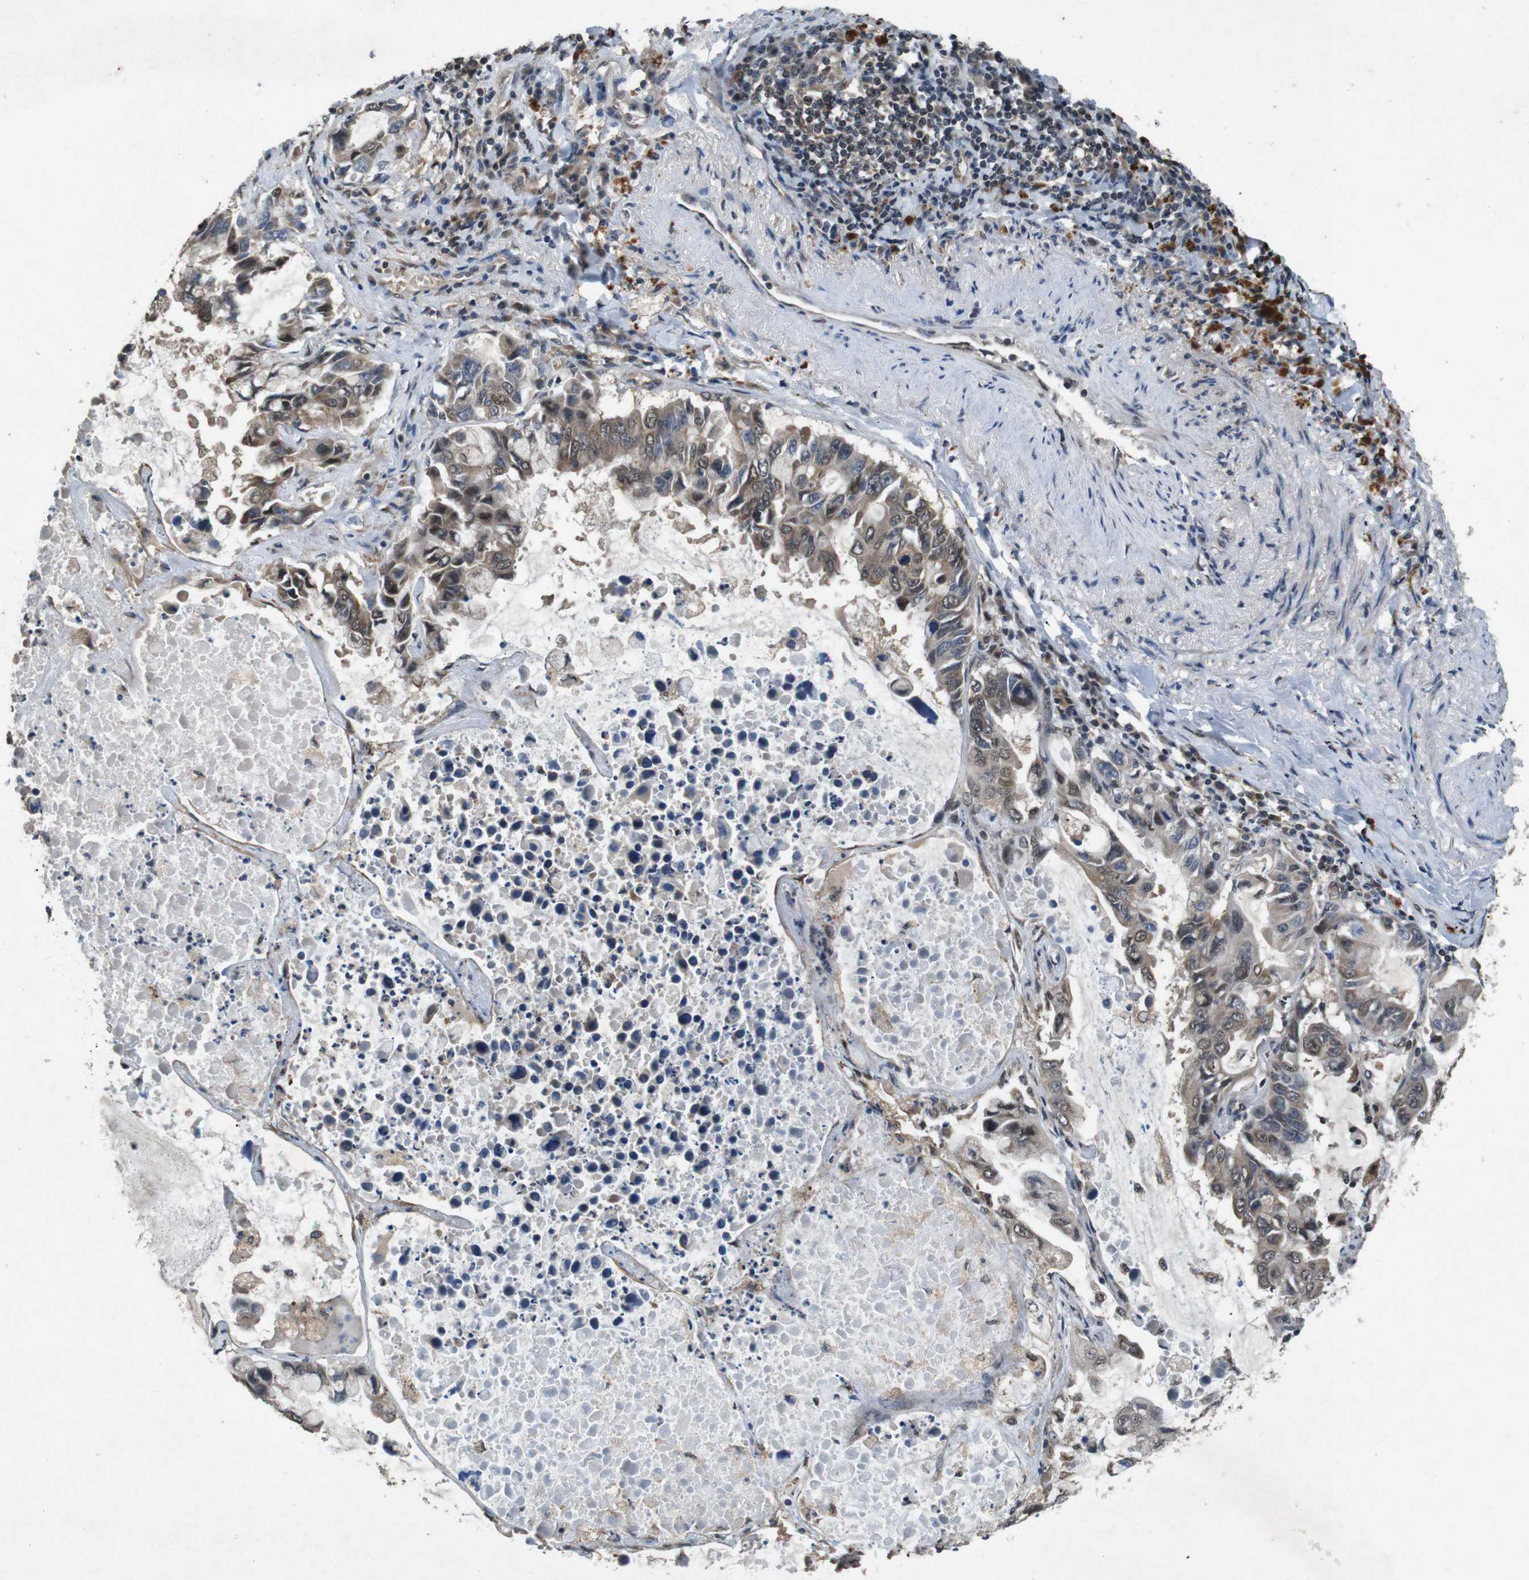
{"staining": {"intensity": "weak", "quantity": ">75%", "location": "cytoplasmic/membranous,nuclear"}, "tissue": "lung cancer", "cell_type": "Tumor cells", "image_type": "cancer", "snomed": [{"axis": "morphology", "description": "Adenocarcinoma, NOS"}, {"axis": "topography", "description": "Lung"}], "caption": "Protein staining of lung adenocarcinoma tissue shows weak cytoplasmic/membranous and nuclear expression in about >75% of tumor cells. The staining was performed using DAB to visualize the protein expression in brown, while the nuclei were stained in blue with hematoxylin (Magnification: 20x).", "gene": "SOCS1", "patient": {"sex": "male", "age": 64}}